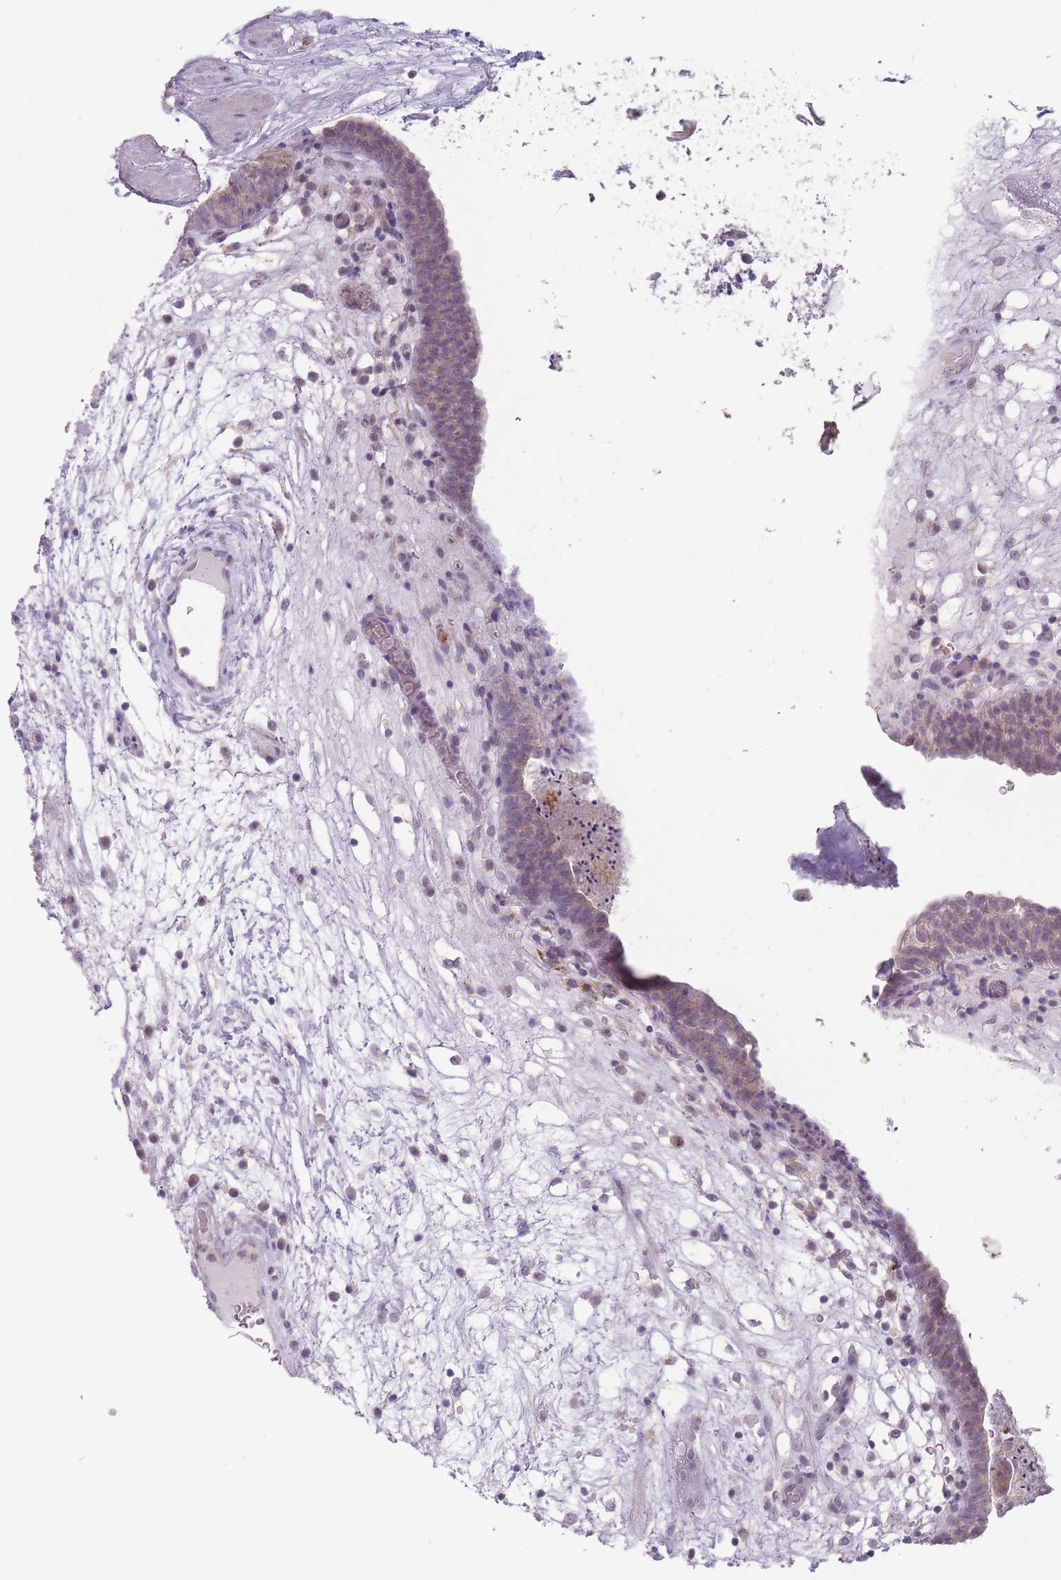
{"staining": {"intensity": "weak", "quantity": "<25%", "location": "cytoplasmic/membranous"}, "tissue": "urinary bladder", "cell_type": "Urothelial cells", "image_type": "normal", "snomed": [{"axis": "morphology", "description": "Normal tissue, NOS"}, {"axis": "topography", "description": "Urinary bladder"}], "caption": "This is a image of IHC staining of normal urinary bladder, which shows no staining in urothelial cells.", "gene": "AKAIN1", "patient": {"sex": "male", "age": 71}}